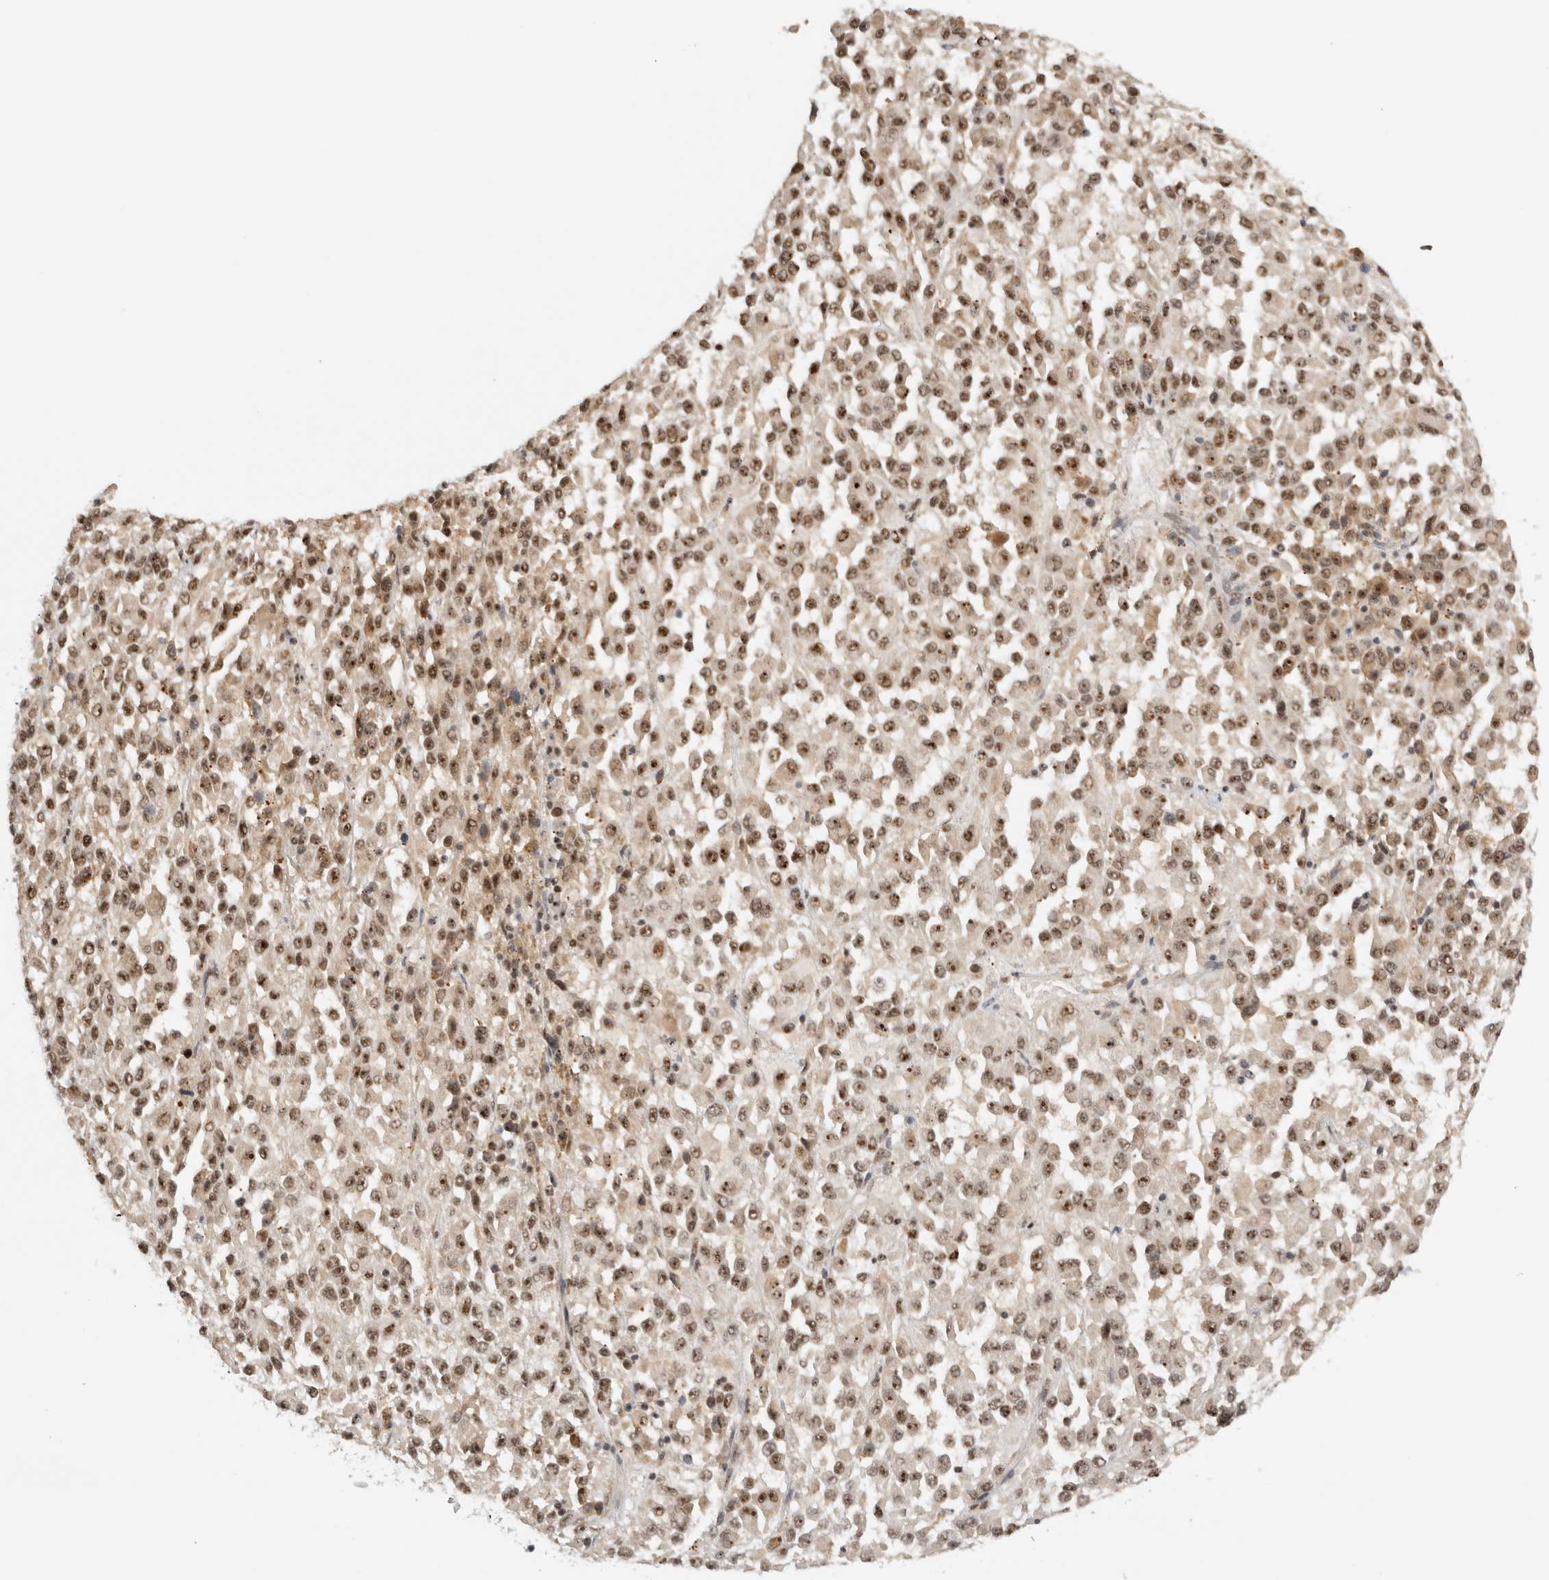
{"staining": {"intensity": "moderate", "quantity": ">75%", "location": "nuclear"}, "tissue": "melanoma", "cell_type": "Tumor cells", "image_type": "cancer", "snomed": [{"axis": "morphology", "description": "Malignant melanoma, Metastatic site"}, {"axis": "topography", "description": "Lung"}], "caption": "Protein expression by immunohistochemistry (IHC) reveals moderate nuclear expression in about >75% of tumor cells in malignant melanoma (metastatic site).", "gene": "EBNA1BP2", "patient": {"sex": "male", "age": 64}}